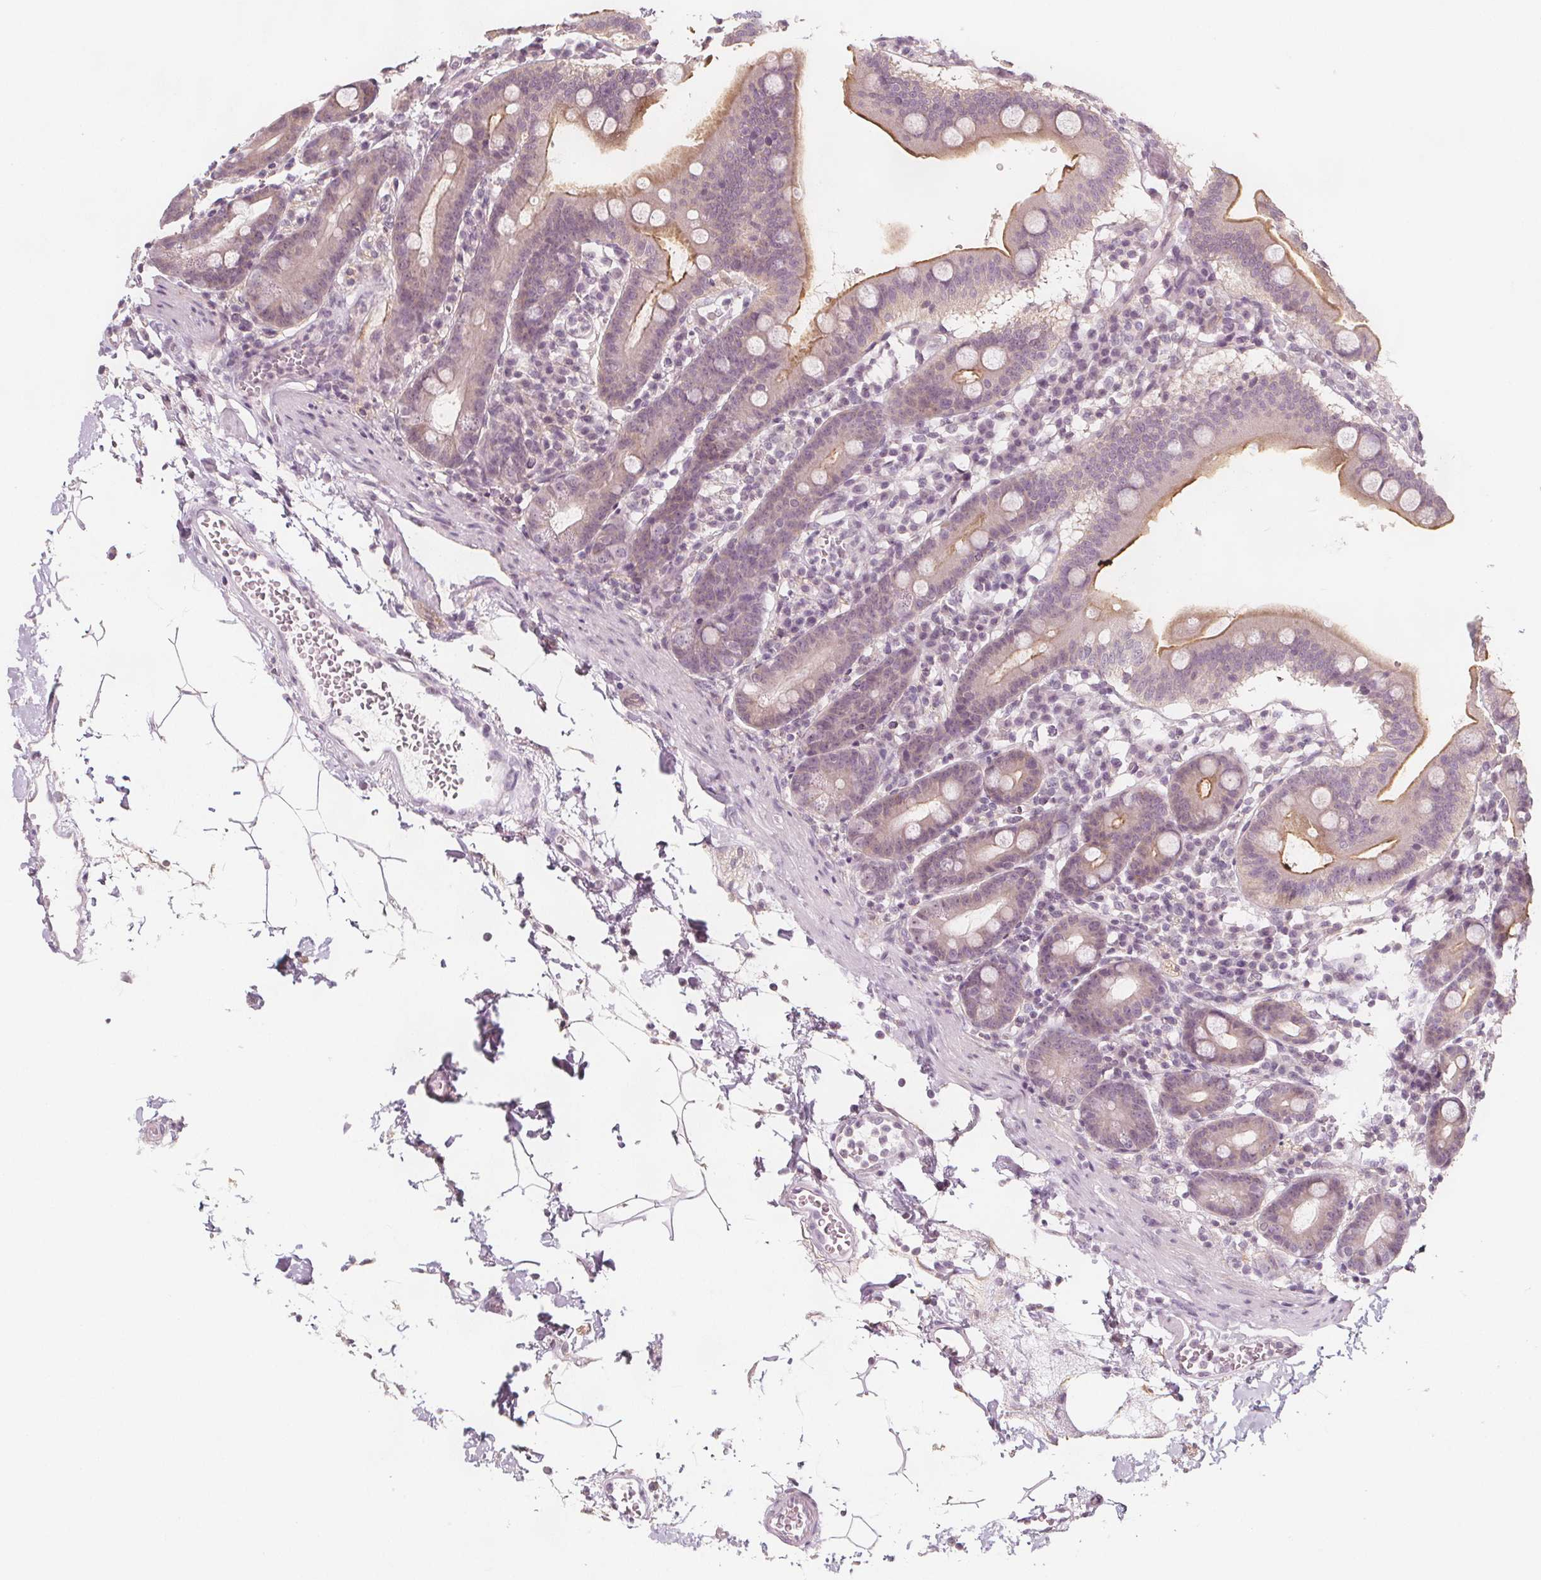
{"staining": {"intensity": "moderate", "quantity": "25%-75%", "location": "cytoplasmic/membranous"}, "tissue": "duodenum", "cell_type": "Glandular cells", "image_type": "normal", "snomed": [{"axis": "morphology", "description": "Normal tissue, NOS"}, {"axis": "topography", "description": "Pancreas"}, {"axis": "topography", "description": "Duodenum"}], "caption": "A medium amount of moderate cytoplasmic/membranous positivity is seen in approximately 25%-75% of glandular cells in unremarkable duodenum. (DAB (3,3'-diaminobenzidine) = brown stain, brightfield microscopy at high magnification).", "gene": "C1orf167", "patient": {"sex": "male", "age": 59}}